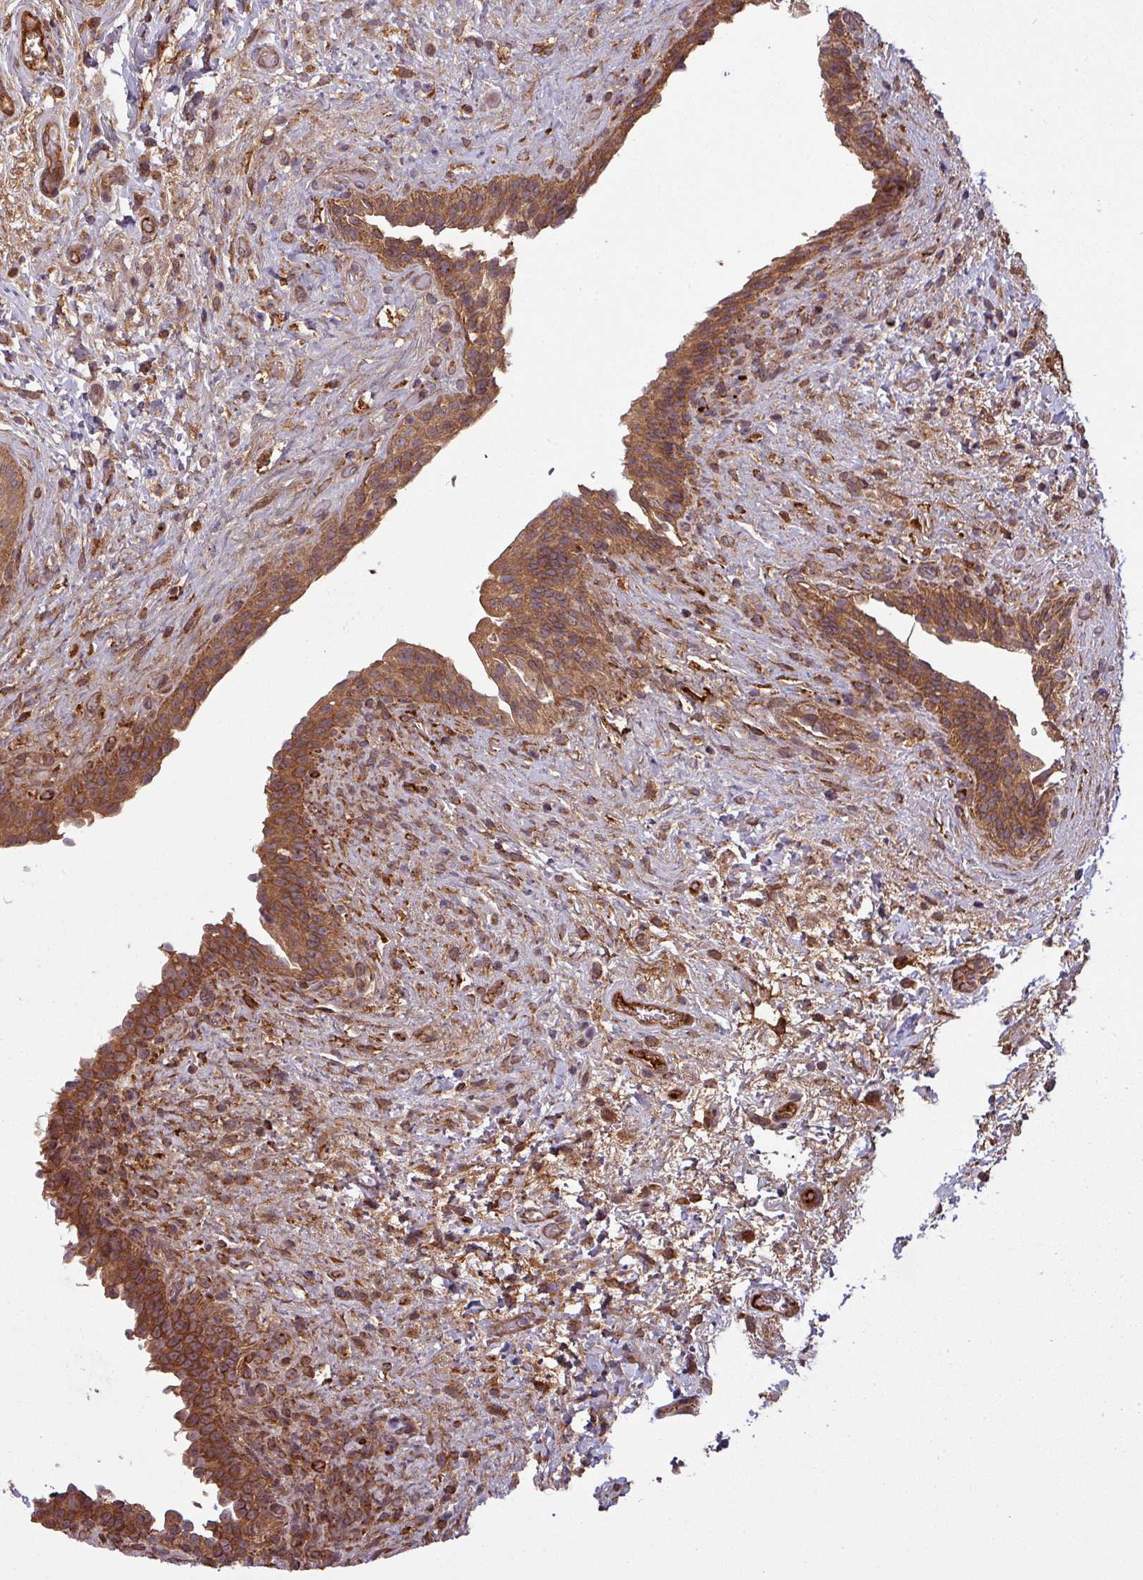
{"staining": {"intensity": "strong", "quantity": ">75%", "location": "cytoplasmic/membranous"}, "tissue": "urinary bladder", "cell_type": "Urothelial cells", "image_type": "normal", "snomed": [{"axis": "morphology", "description": "Normal tissue, NOS"}, {"axis": "topography", "description": "Urinary bladder"}], "caption": "Immunohistochemical staining of normal urinary bladder demonstrates strong cytoplasmic/membranous protein expression in about >75% of urothelial cells.", "gene": "SNRNP25", "patient": {"sex": "male", "age": 69}}